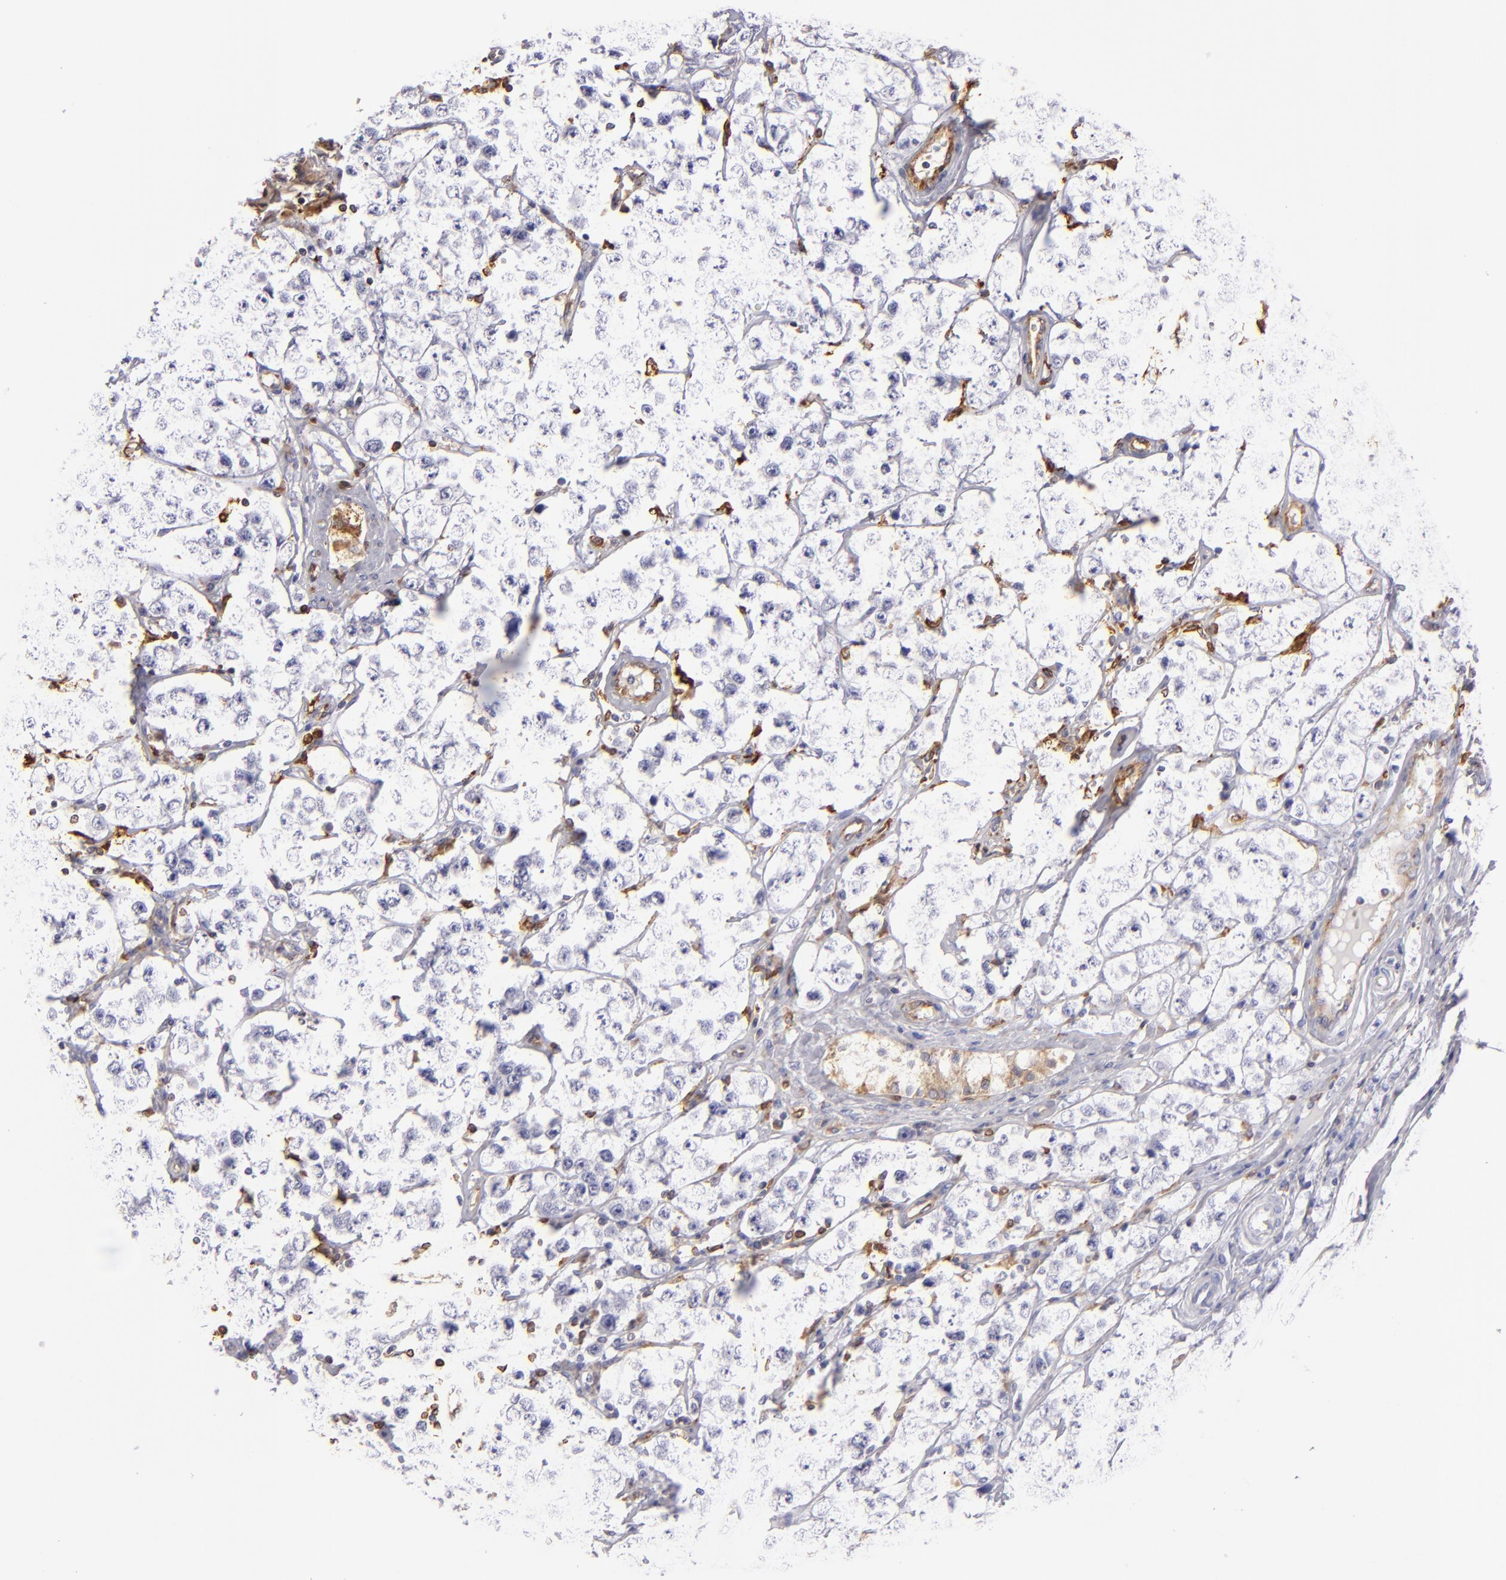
{"staining": {"intensity": "negative", "quantity": "none", "location": "none"}, "tissue": "testis cancer", "cell_type": "Tumor cells", "image_type": "cancer", "snomed": [{"axis": "morphology", "description": "Seminoma, NOS"}, {"axis": "topography", "description": "Testis"}], "caption": "This is an immunohistochemistry photomicrograph of human seminoma (testis). There is no staining in tumor cells.", "gene": "CD74", "patient": {"sex": "male", "age": 52}}